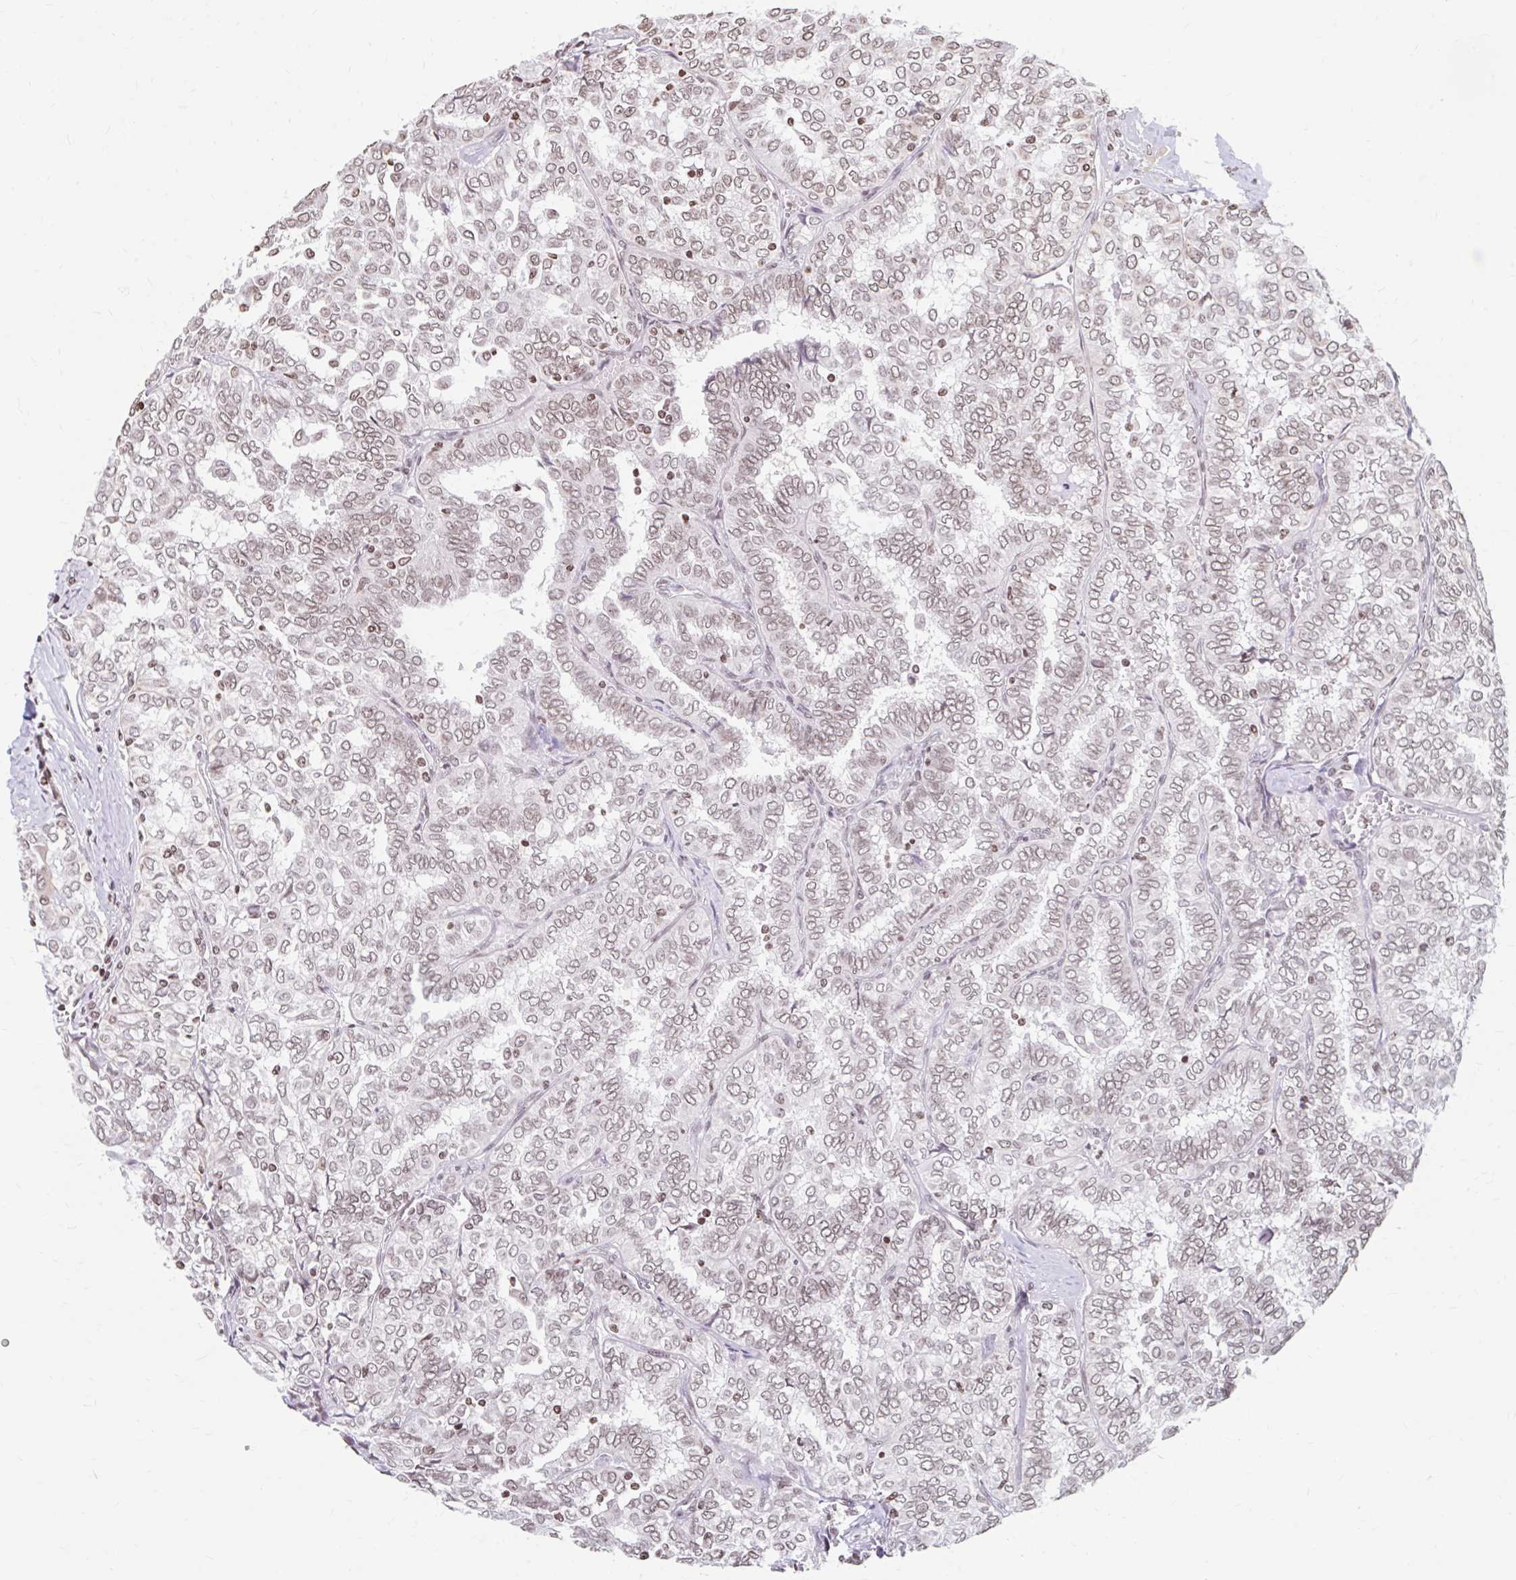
{"staining": {"intensity": "moderate", "quantity": ">75%", "location": "nuclear"}, "tissue": "thyroid cancer", "cell_type": "Tumor cells", "image_type": "cancer", "snomed": [{"axis": "morphology", "description": "Papillary adenocarcinoma, NOS"}, {"axis": "topography", "description": "Thyroid gland"}], "caption": "The histopathology image demonstrates staining of thyroid papillary adenocarcinoma, revealing moderate nuclear protein positivity (brown color) within tumor cells. The staining is performed using DAB (3,3'-diaminobenzidine) brown chromogen to label protein expression. The nuclei are counter-stained blue using hematoxylin.", "gene": "ORC3", "patient": {"sex": "female", "age": 30}}